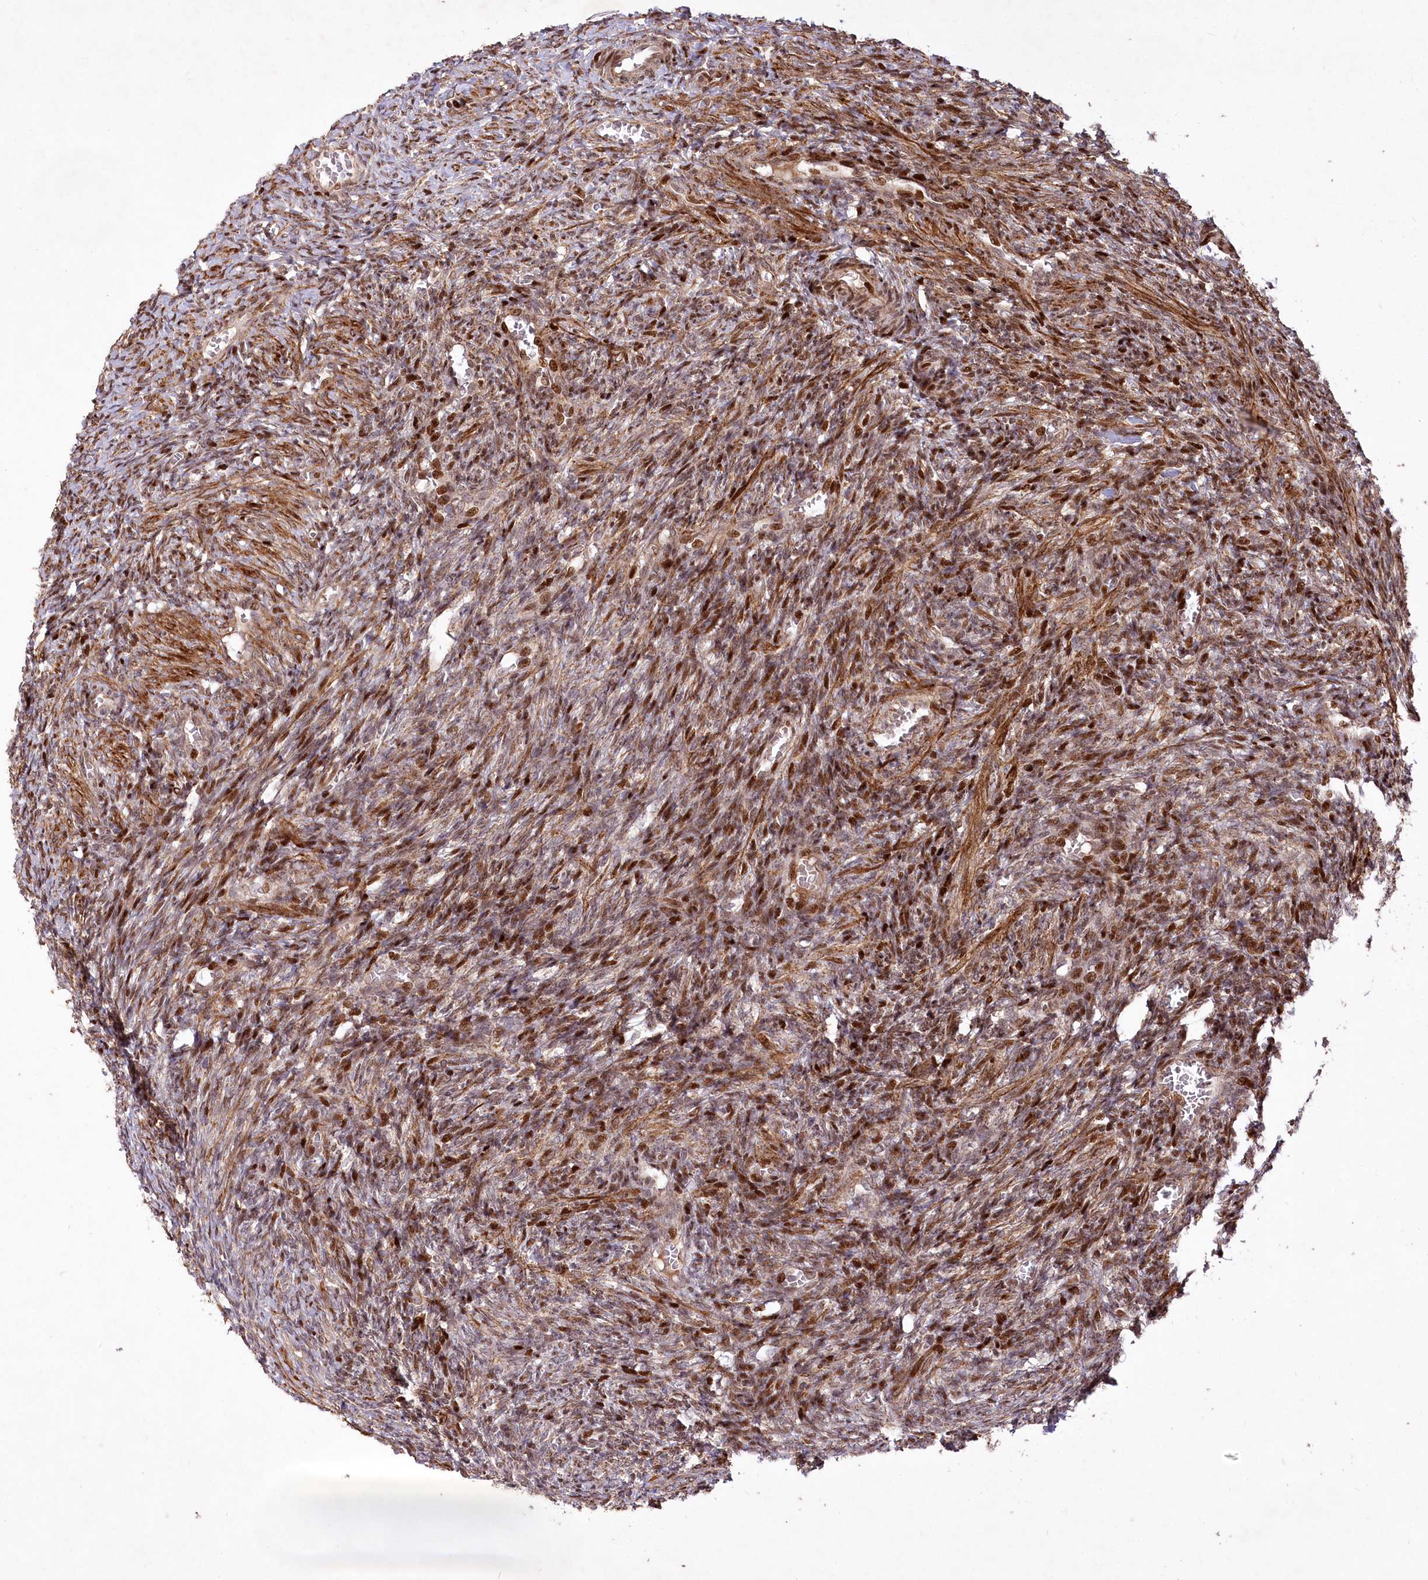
{"staining": {"intensity": "moderate", "quantity": ">75%", "location": "nuclear"}, "tissue": "ovary", "cell_type": "Ovarian stroma cells", "image_type": "normal", "snomed": [{"axis": "morphology", "description": "Normal tissue, NOS"}, {"axis": "topography", "description": "Ovary"}], "caption": "Protein analysis of benign ovary displays moderate nuclear staining in approximately >75% of ovarian stroma cells.", "gene": "PSTK", "patient": {"sex": "female", "age": 27}}